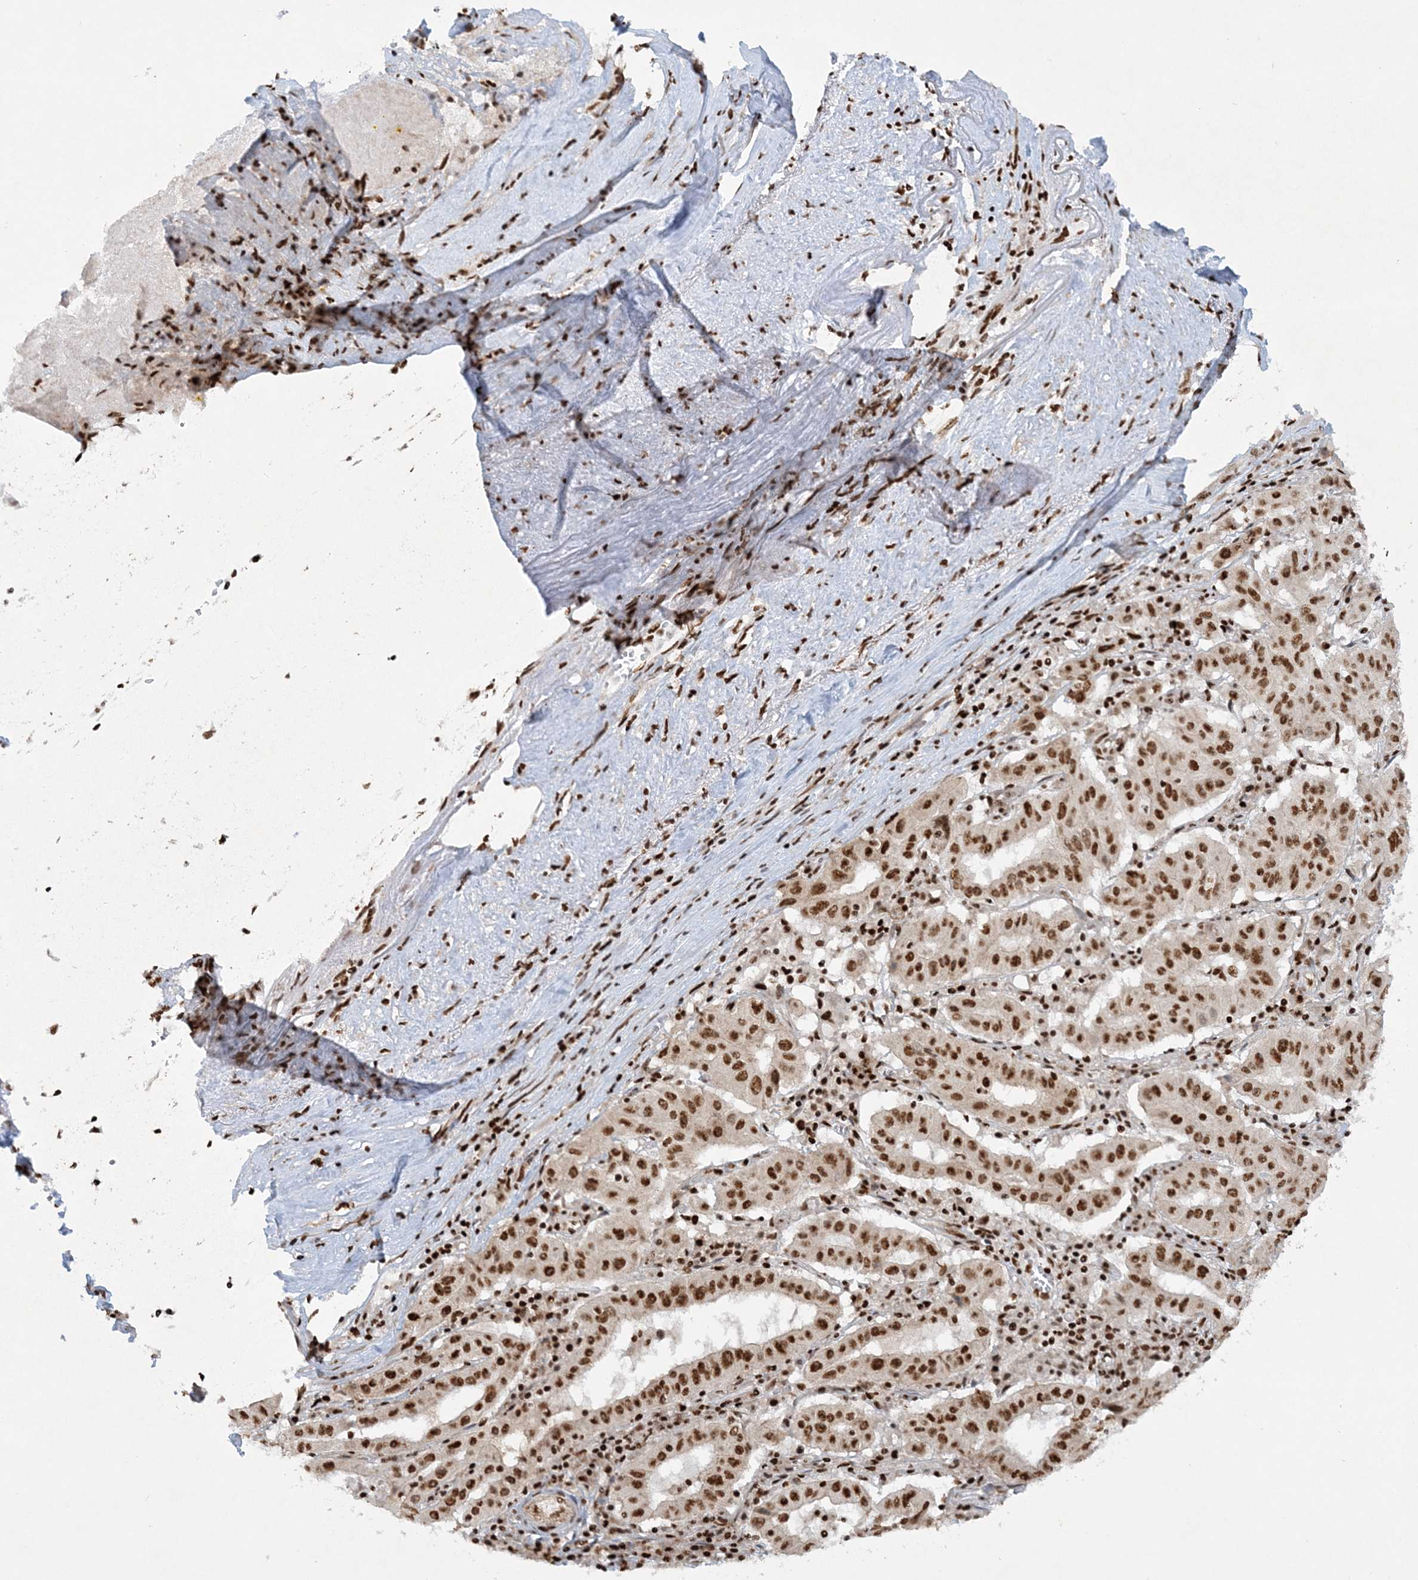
{"staining": {"intensity": "strong", "quantity": ">75%", "location": "nuclear"}, "tissue": "pancreatic cancer", "cell_type": "Tumor cells", "image_type": "cancer", "snomed": [{"axis": "morphology", "description": "Adenocarcinoma, NOS"}, {"axis": "topography", "description": "Pancreas"}], "caption": "Tumor cells show high levels of strong nuclear expression in about >75% of cells in adenocarcinoma (pancreatic).", "gene": "DELE1", "patient": {"sex": "male", "age": 63}}